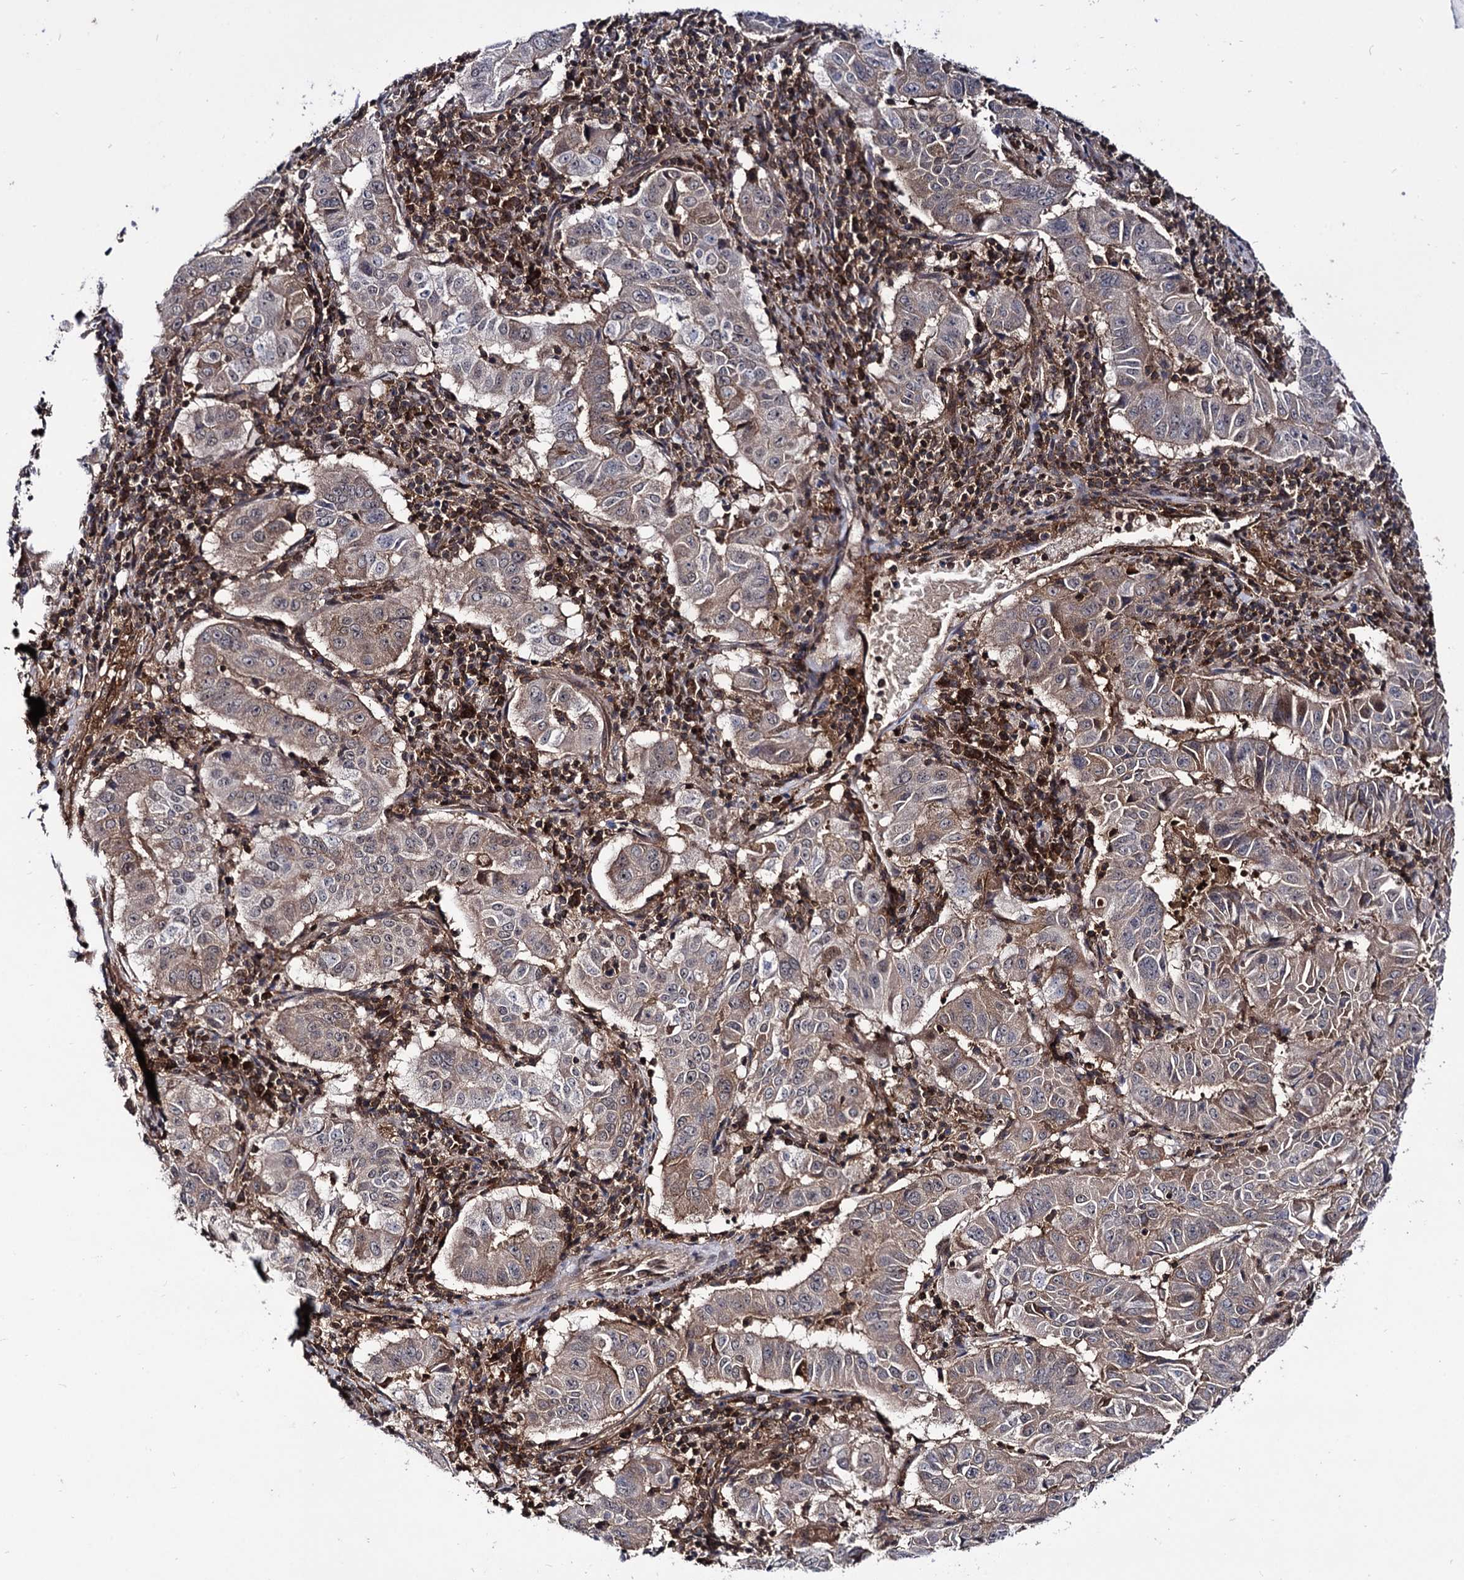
{"staining": {"intensity": "moderate", "quantity": "25%-75%", "location": "cytoplasmic/membranous"}, "tissue": "pancreatic cancer", "cell_type": "Tumor cells", "image_type": "cancer", "snomed": [{"axis": "morphology", "description": "Adenocarcinoma, NOS"}, {"axis": "topography", "description": "Pancreas"}], "caption": "Moderate cytoplasmic/membranous positivity for a protein is identified in about 25%-75% of tumor cells of pancreatic adenocarcinoma using immunohistochemistry (IHC).", "gene": "MICAL2", "patient": {"sex": "male", "age": 63}}